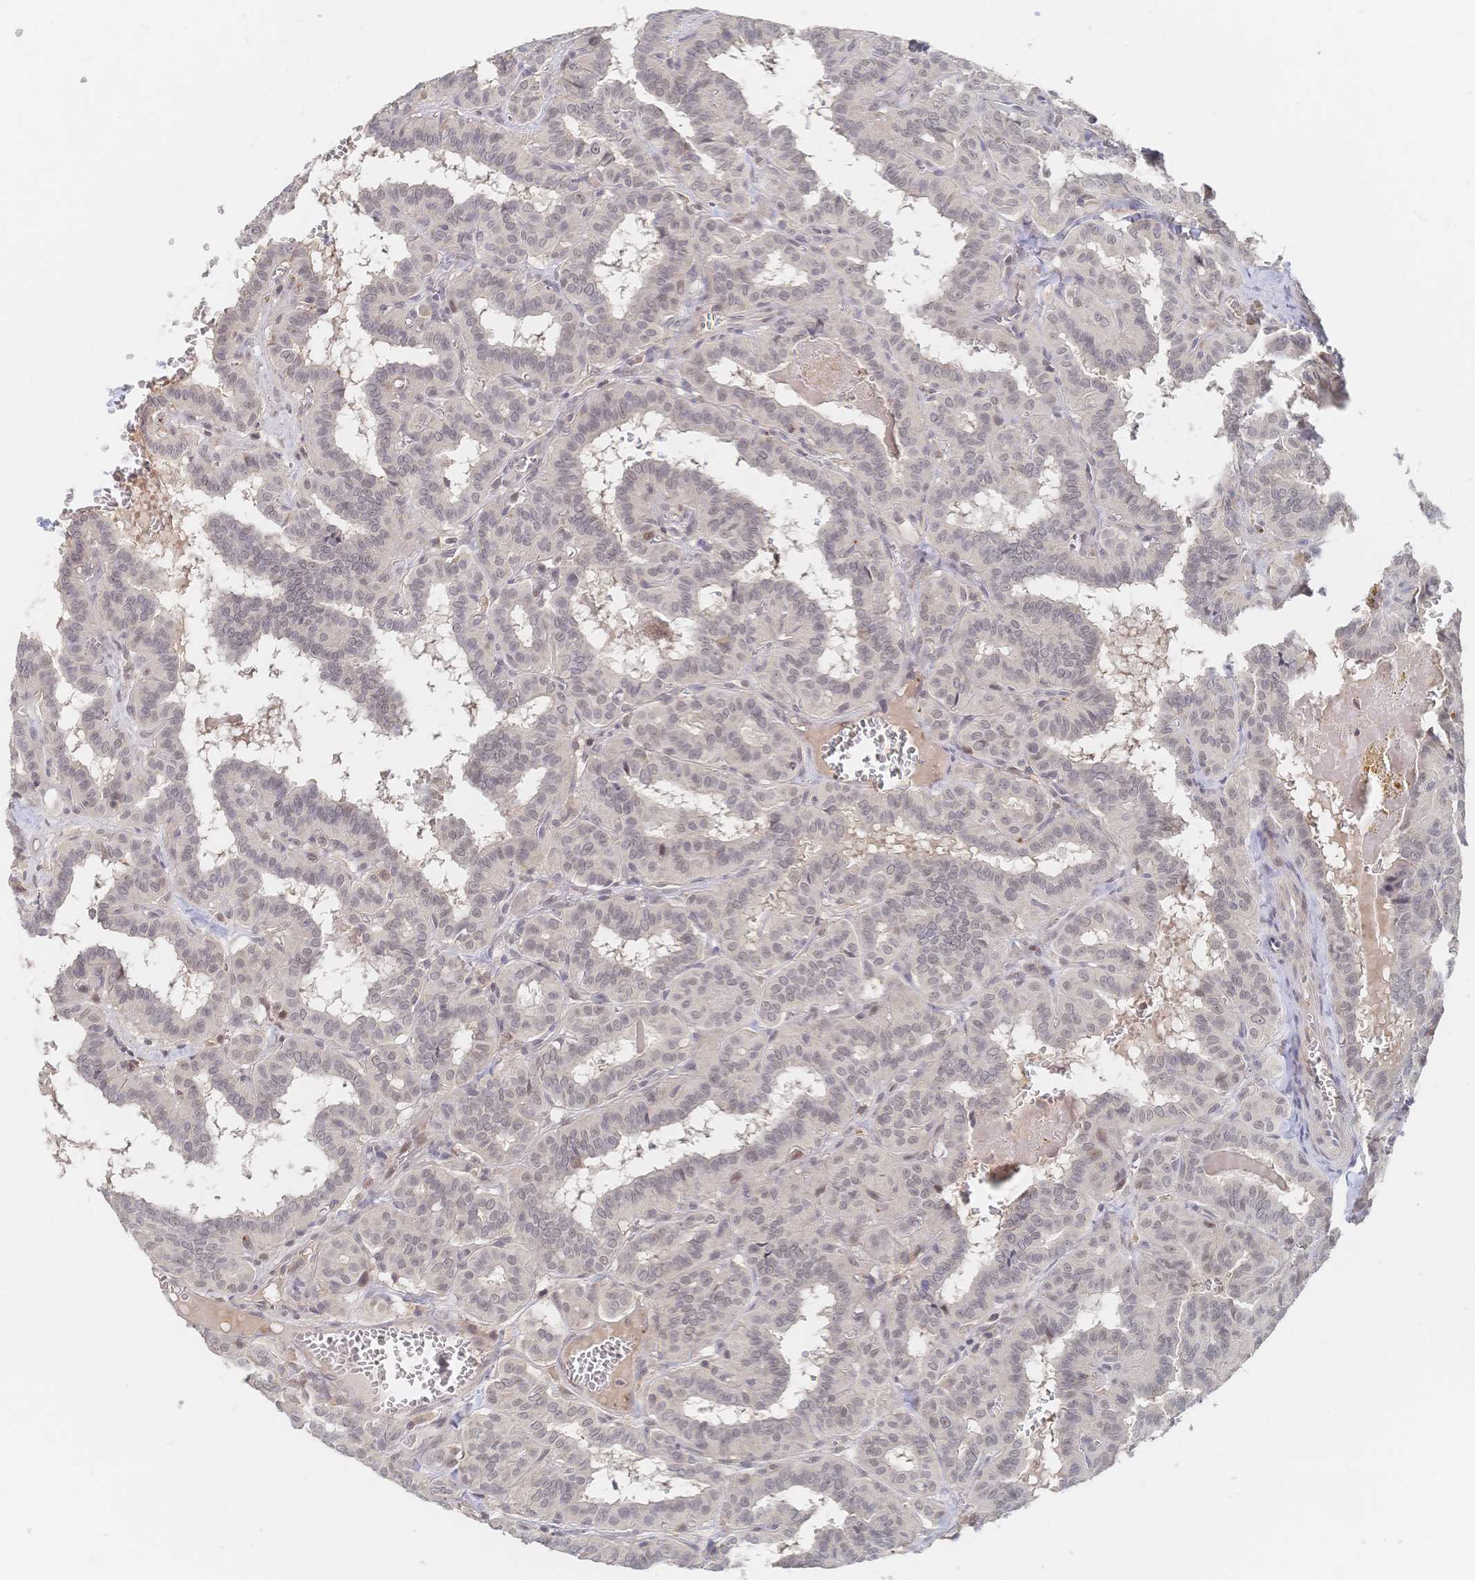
{"staining": {"intensity": "negative", "quantity": "none", "location": "none"}, "tissue": "thyroid cancer", "cell_type": "Tumor cells", "image_type": "cancer", "snomed": [{"axis": "morphology", "description": "Papillary adenocarcinoma, NOS"}, {"axis": "topography", "description": "Thyroid gland"}], "caption": "This is a photomicrograph of IHC staining of thyroid cancer (papillary adenocarcinoma), which shows no staining in tumor cells. The staining was performed using DAB to visualize the protein expression in brown, while the nuclei were stained in blue with hematoxylin (Magnification: 20x).", "gene": "LRP5", "patient": {"sex": "female", "age": 21}}